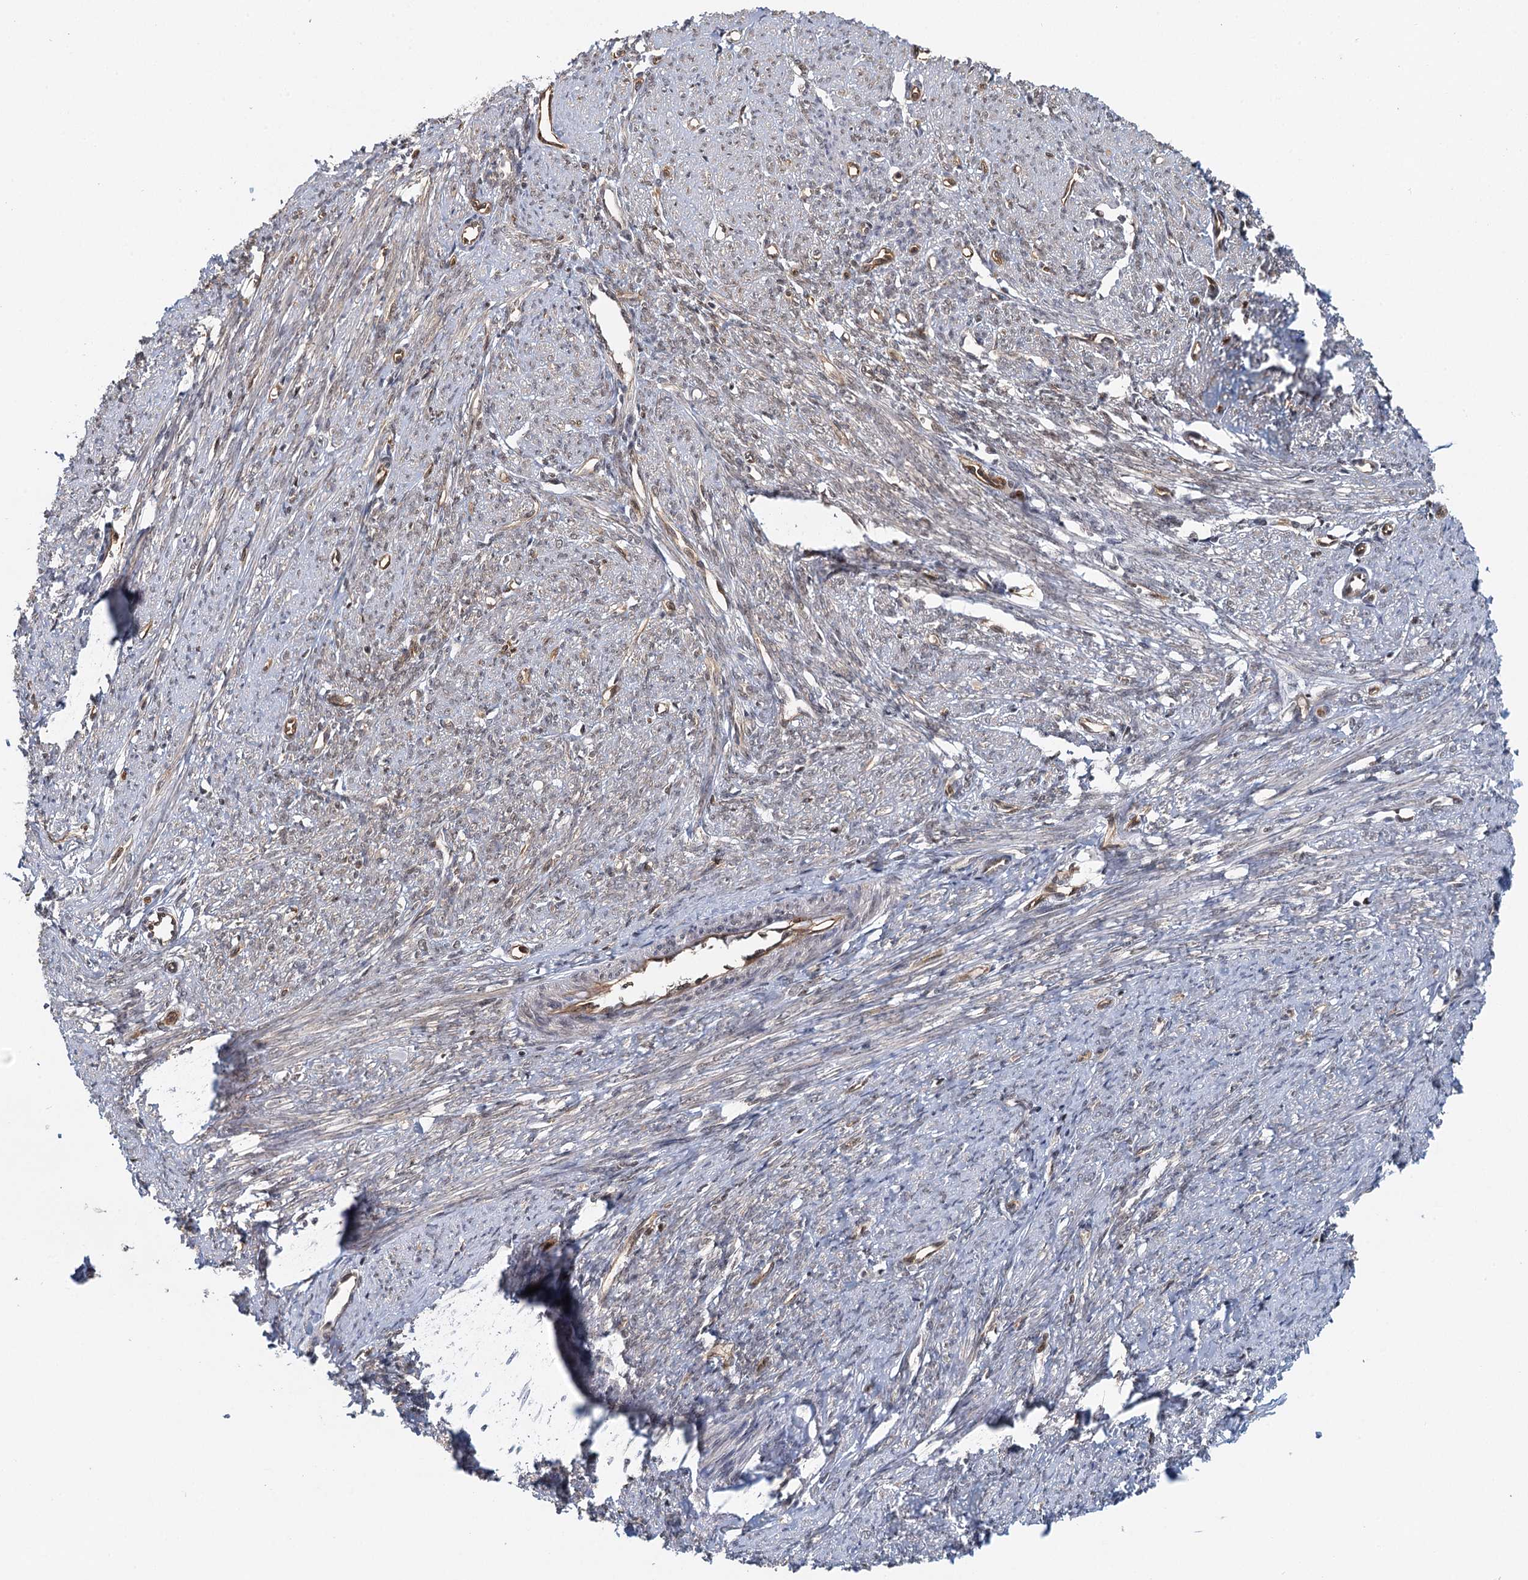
{"staining": {"intensity": "moderate", "quantity": "25%-75%", "location": "cytoplasmic/membranous,nuclear"}, "tissue": "smooth muscle", "cell_type": "Smooth muscle cells", "image_type": "normal", "snomed": [{"axis": "morphology", "description": "Normal tissue, NOS"}, {"axis": "topography", "description": "Smooth muscle"}, {"axis": "topography", "description": "Uterus"}], "caption": "Immunohistochemistry micrograph of unremarkable smooth muscle: smooth muscle stained using IHC reveals medium levels of moderate protein expression localized specifically in the cytoplasmic/membranous,nuclear of smooth muscle cells, appearing as a cytoplasmic/membranous,nuclear brown color.", "gene": "GPATCH11", "patient": {"sex": "female", "age": 59}}